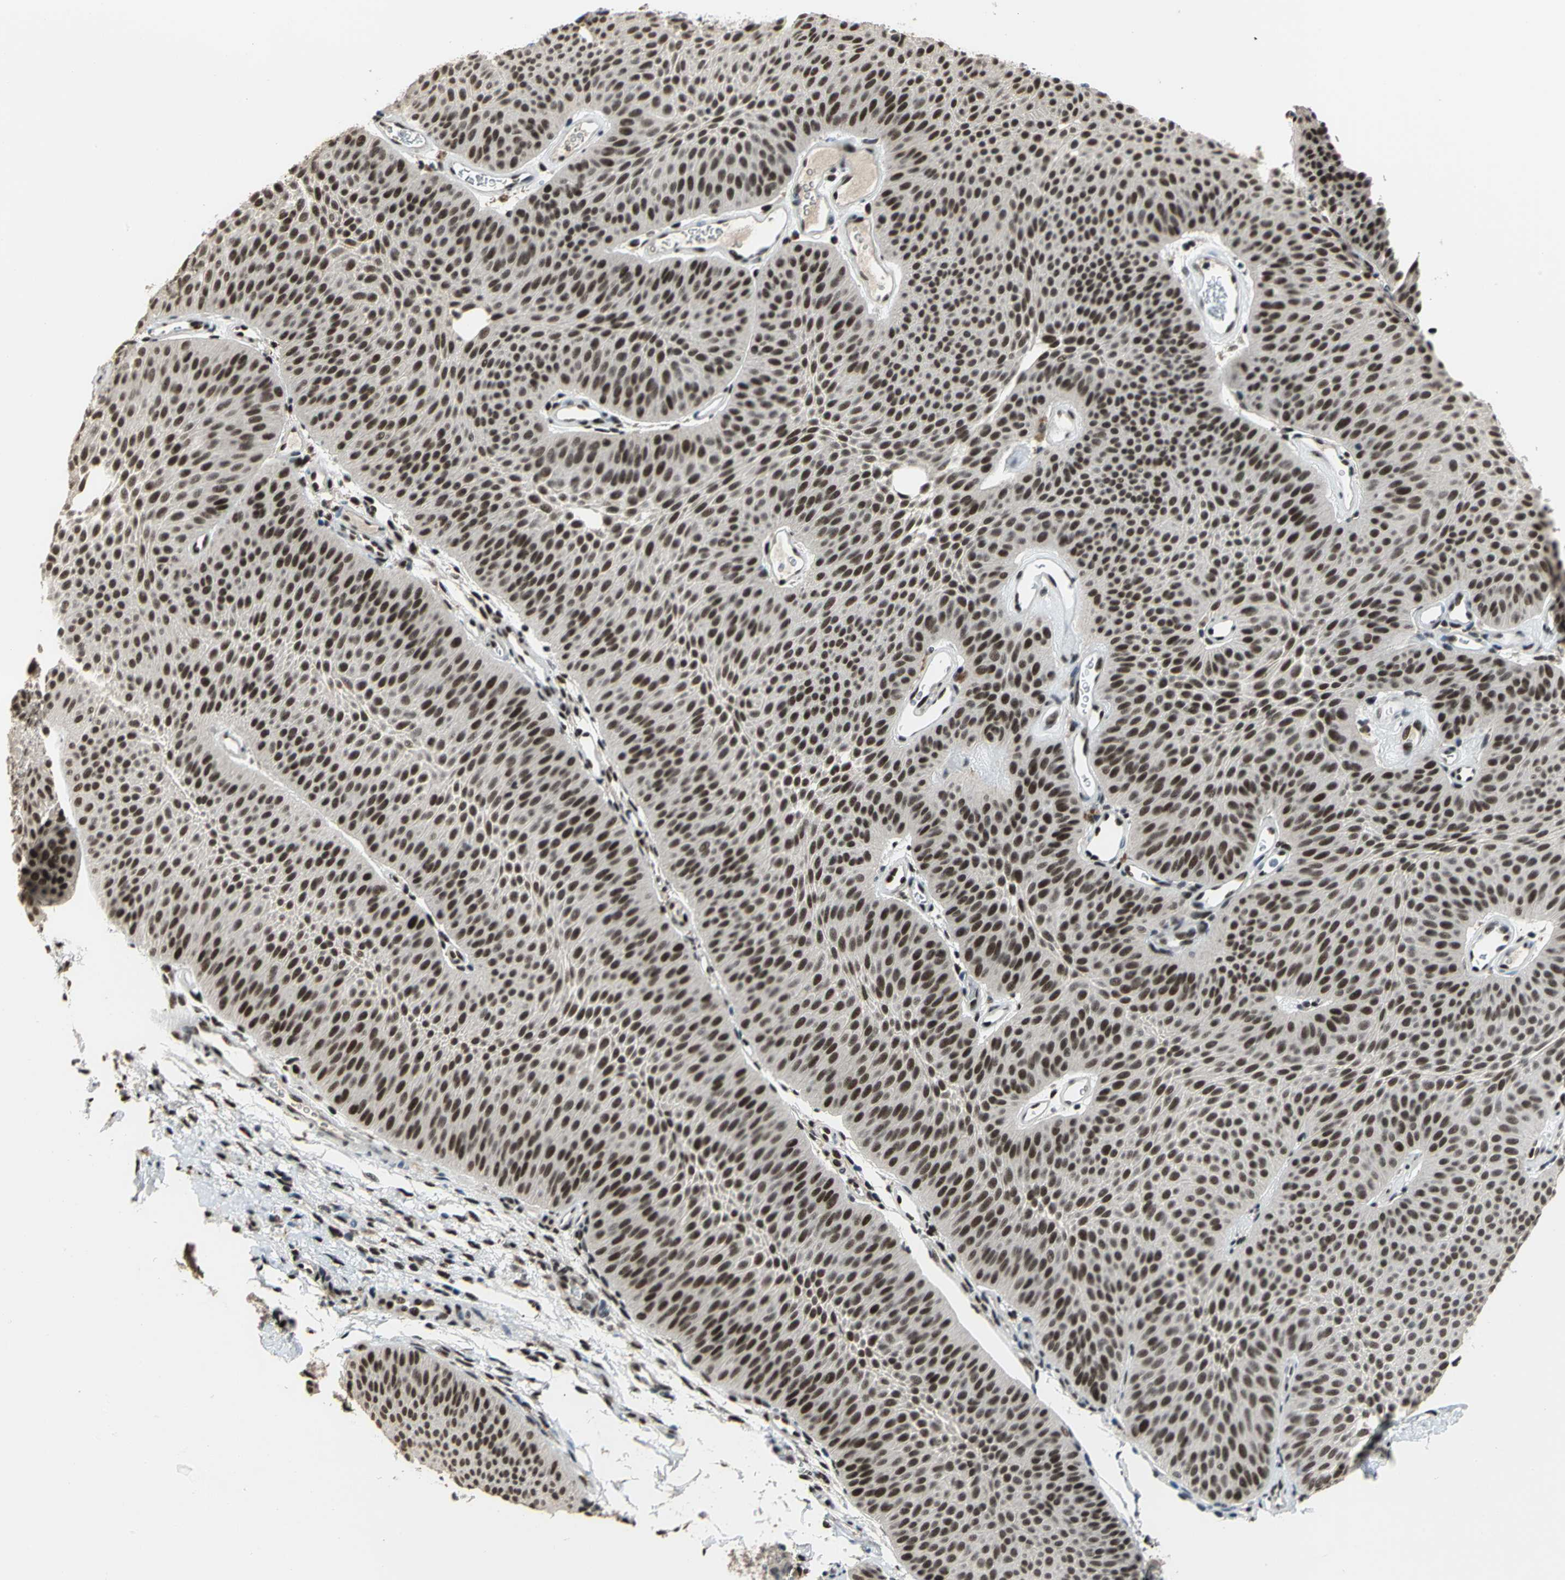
{"staining": {"intensity": "strong", "quantity": ">75%", "location": "nuclear"}, "tissue": "urothelial cancer", "cell_type": "Tumor cells", "image_type": "cancer", "snomed": [{"axis": "morphology", "description": "Urothelial carcinoma, Low grade"}, {"axis": "topography", "description": "Urinary bladder"}], "caption": "DAB immunohistochemical staining of urothelial cancer demonstrates strong nuclear protein staining in about >75% of tumor cells.", "gene": "ELF2", "patient": {"sex": "female", "age": 60}}